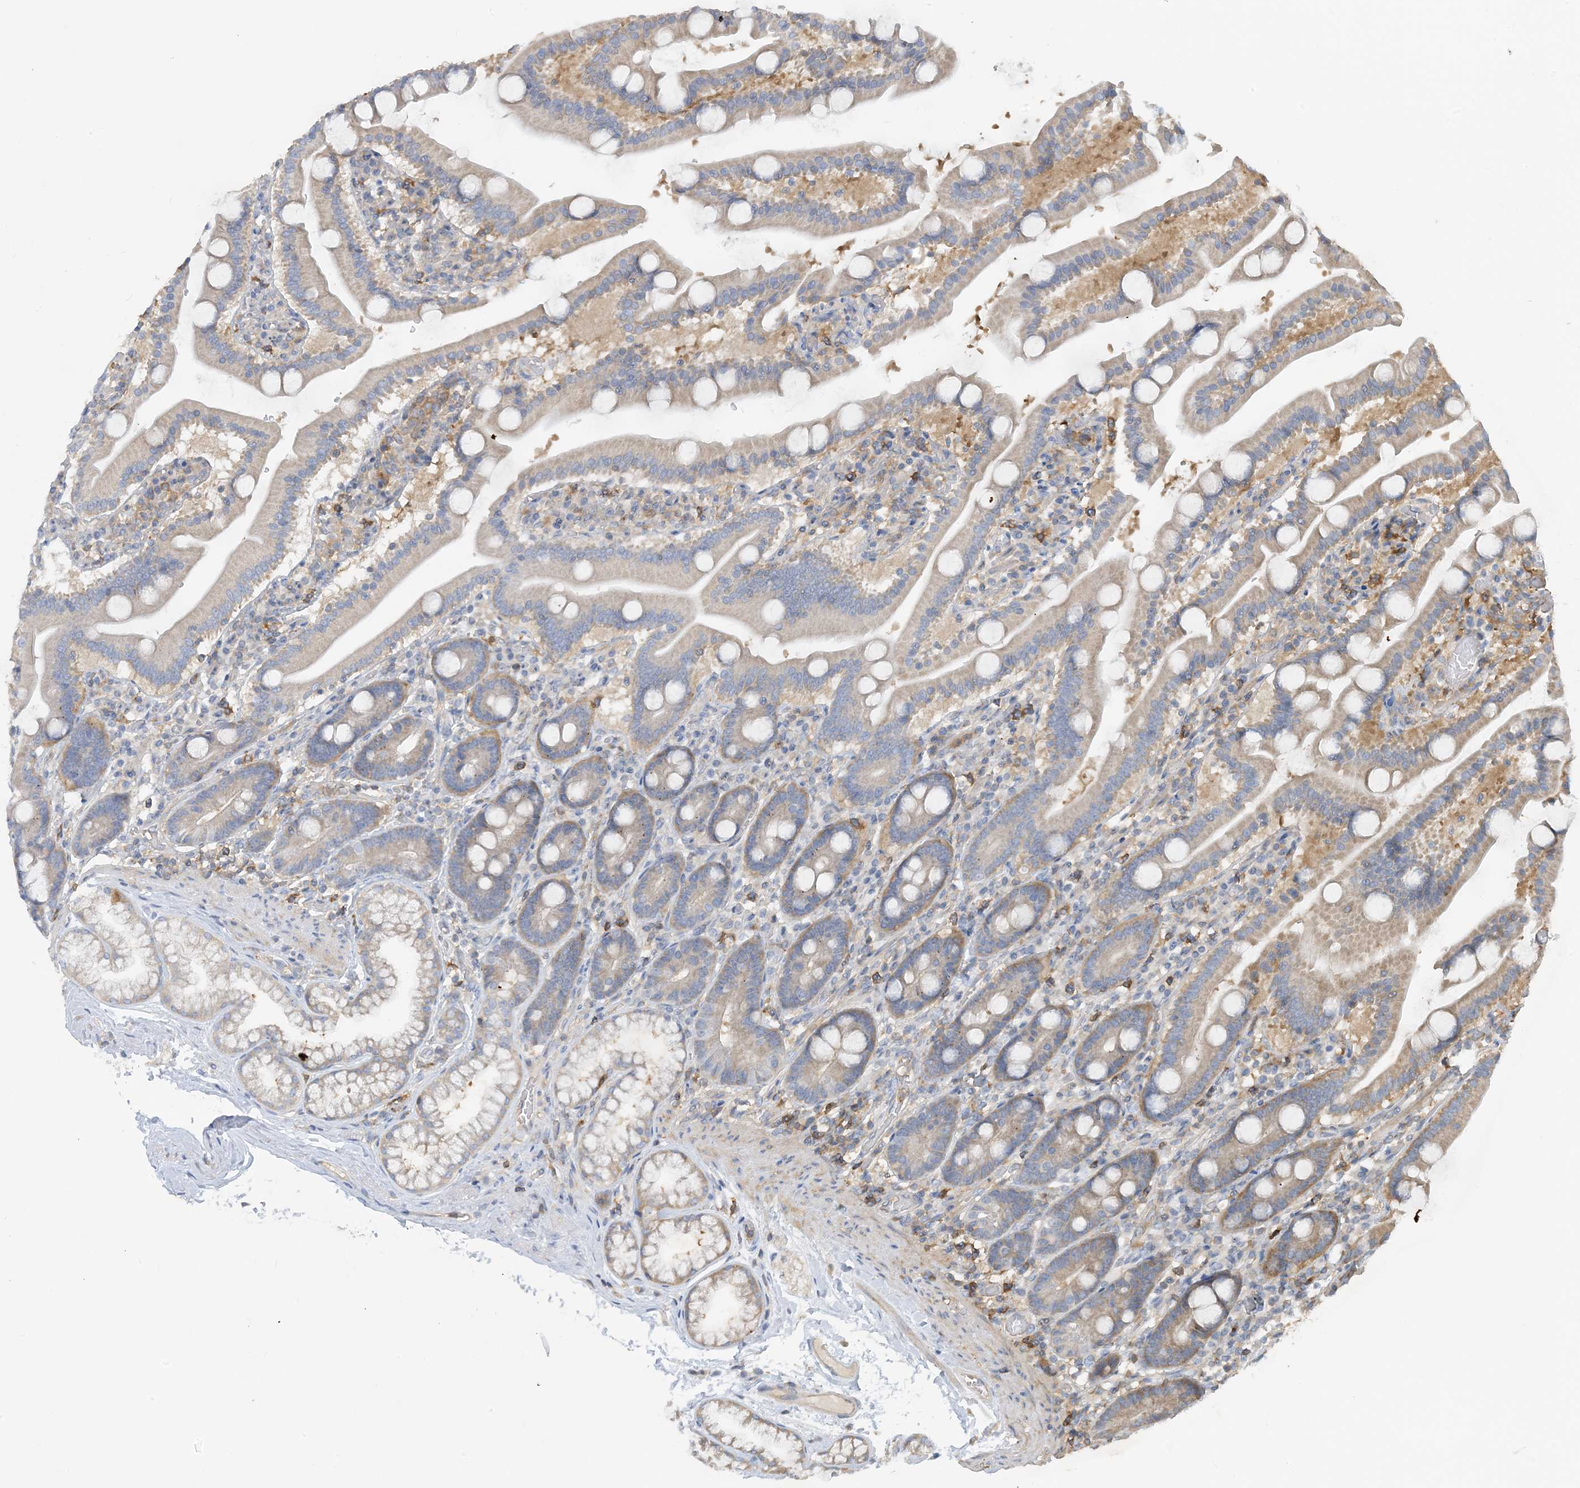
{"staining": {"intensity": "weak", "quantity": "25%-75%", "location": "cytoplasmic/membranous"}, "tissue": "duodenum", "cell_type": "Glandular cells", "image_type": "normal", "snomed": [{"axis": "morphology", "description": "Normal tissue, NOS"}, {"axis": "topography", "description": "Duodenum"}], "caption": "Glandular cells demonstrate low levels of weak cytoplasmic/membranous expression in approximately 25%-75% of cells in normal duodenum.", "gene": "SFMBT2", "patient": {"sex": "male", "age": 55}}